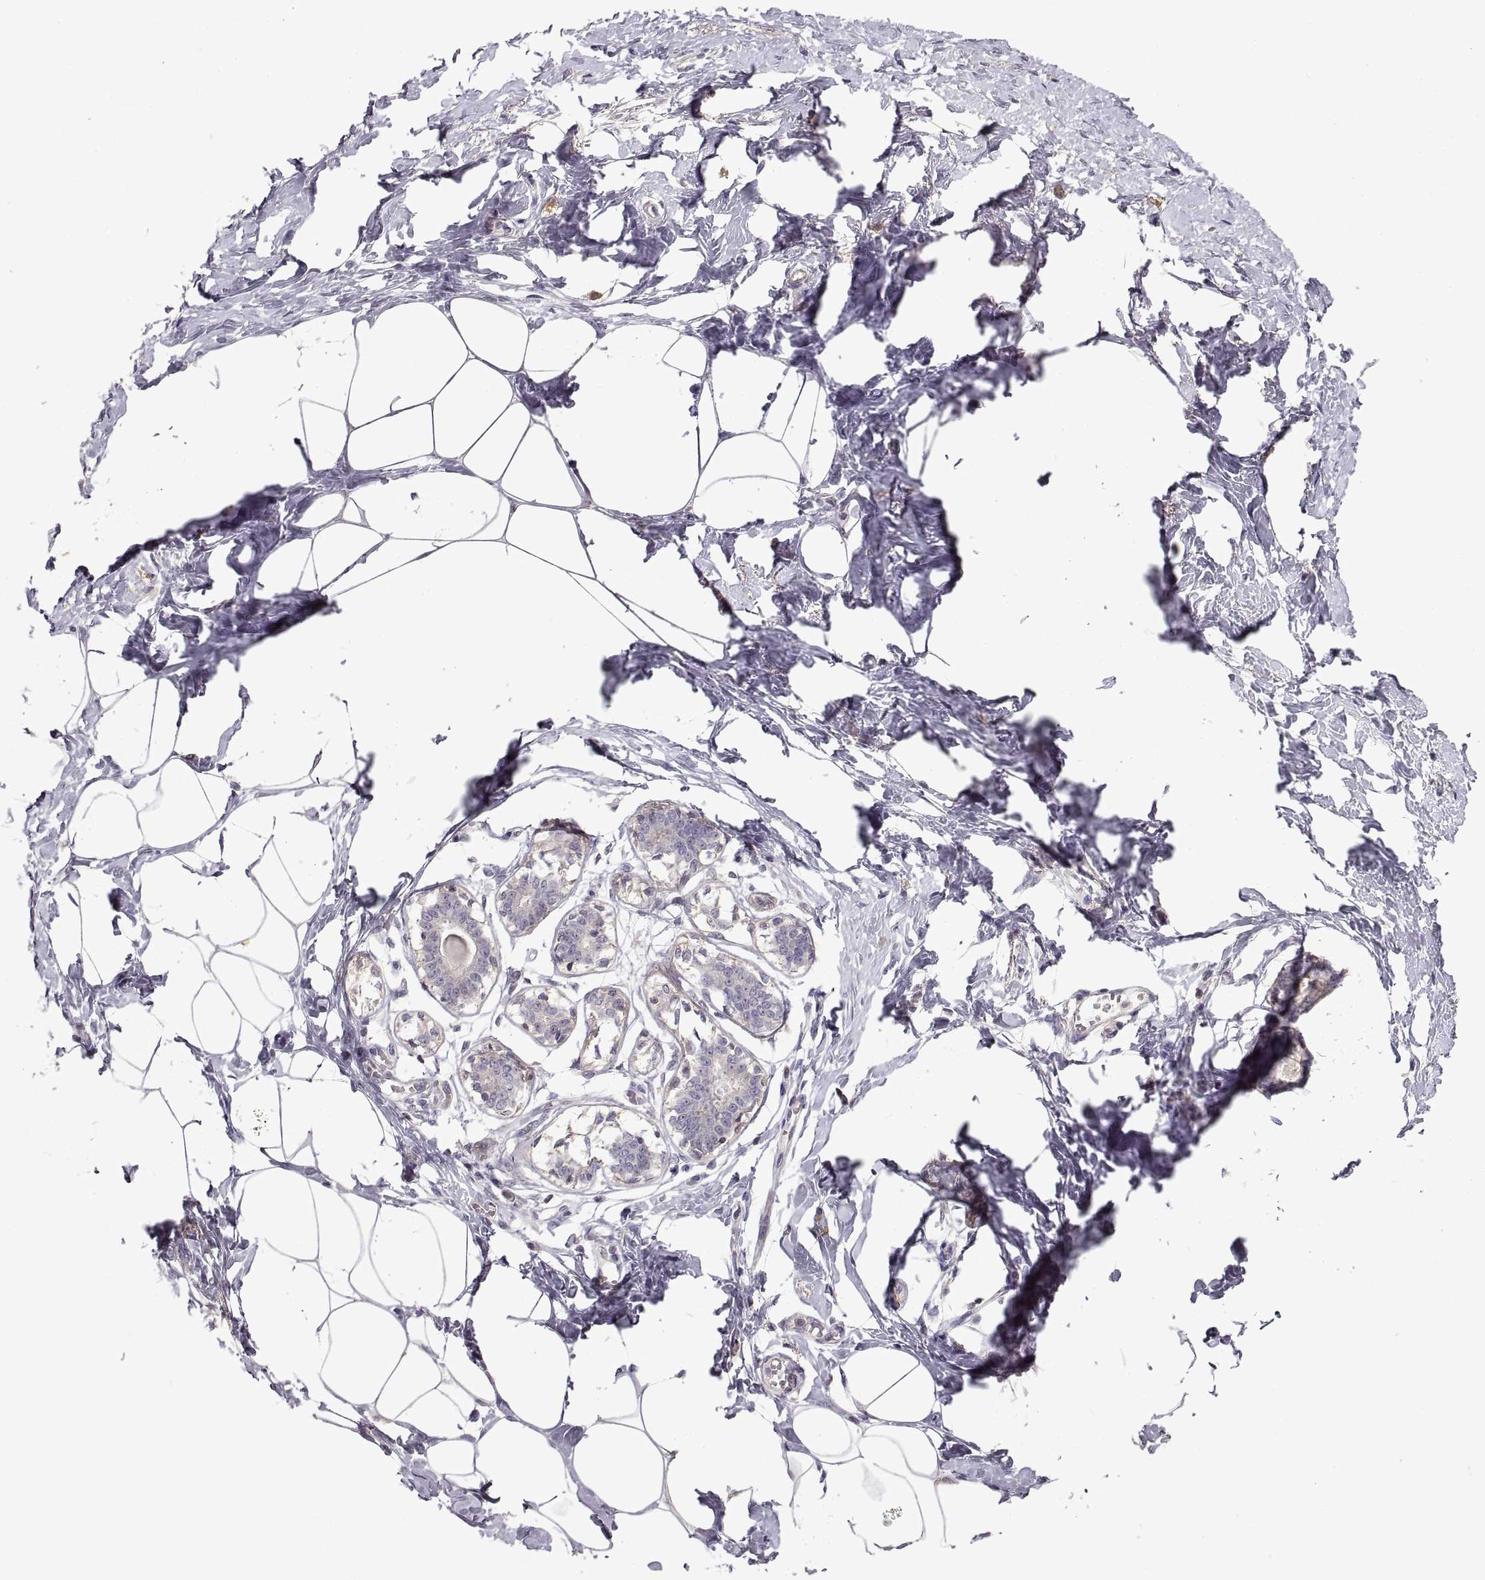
{"staining": {"intensity": "negative", "quantity": "none", "location": "none"}, "tissue": "breast", "cell_type": "Adipocytes", "image_type": "normal", "snomed": [{"axis": "morphology", "description": "Normal tissue, NOS"}, {"axis": "morphology", "description": "Lobular carcinoma, in situ"}, {"axis": "topography", "description": "Breast"}], "caption": "High power microscopy micrograph of an immunohistochemistry image of normal breast, revealing no significant staining in adipocytes. (Brightfield microscopy of DAB (3,3'-diaminobenzidine) IHC at high magnification).", "gene": "ADAM11", "patient": {"sex": "female", "age": 35}}